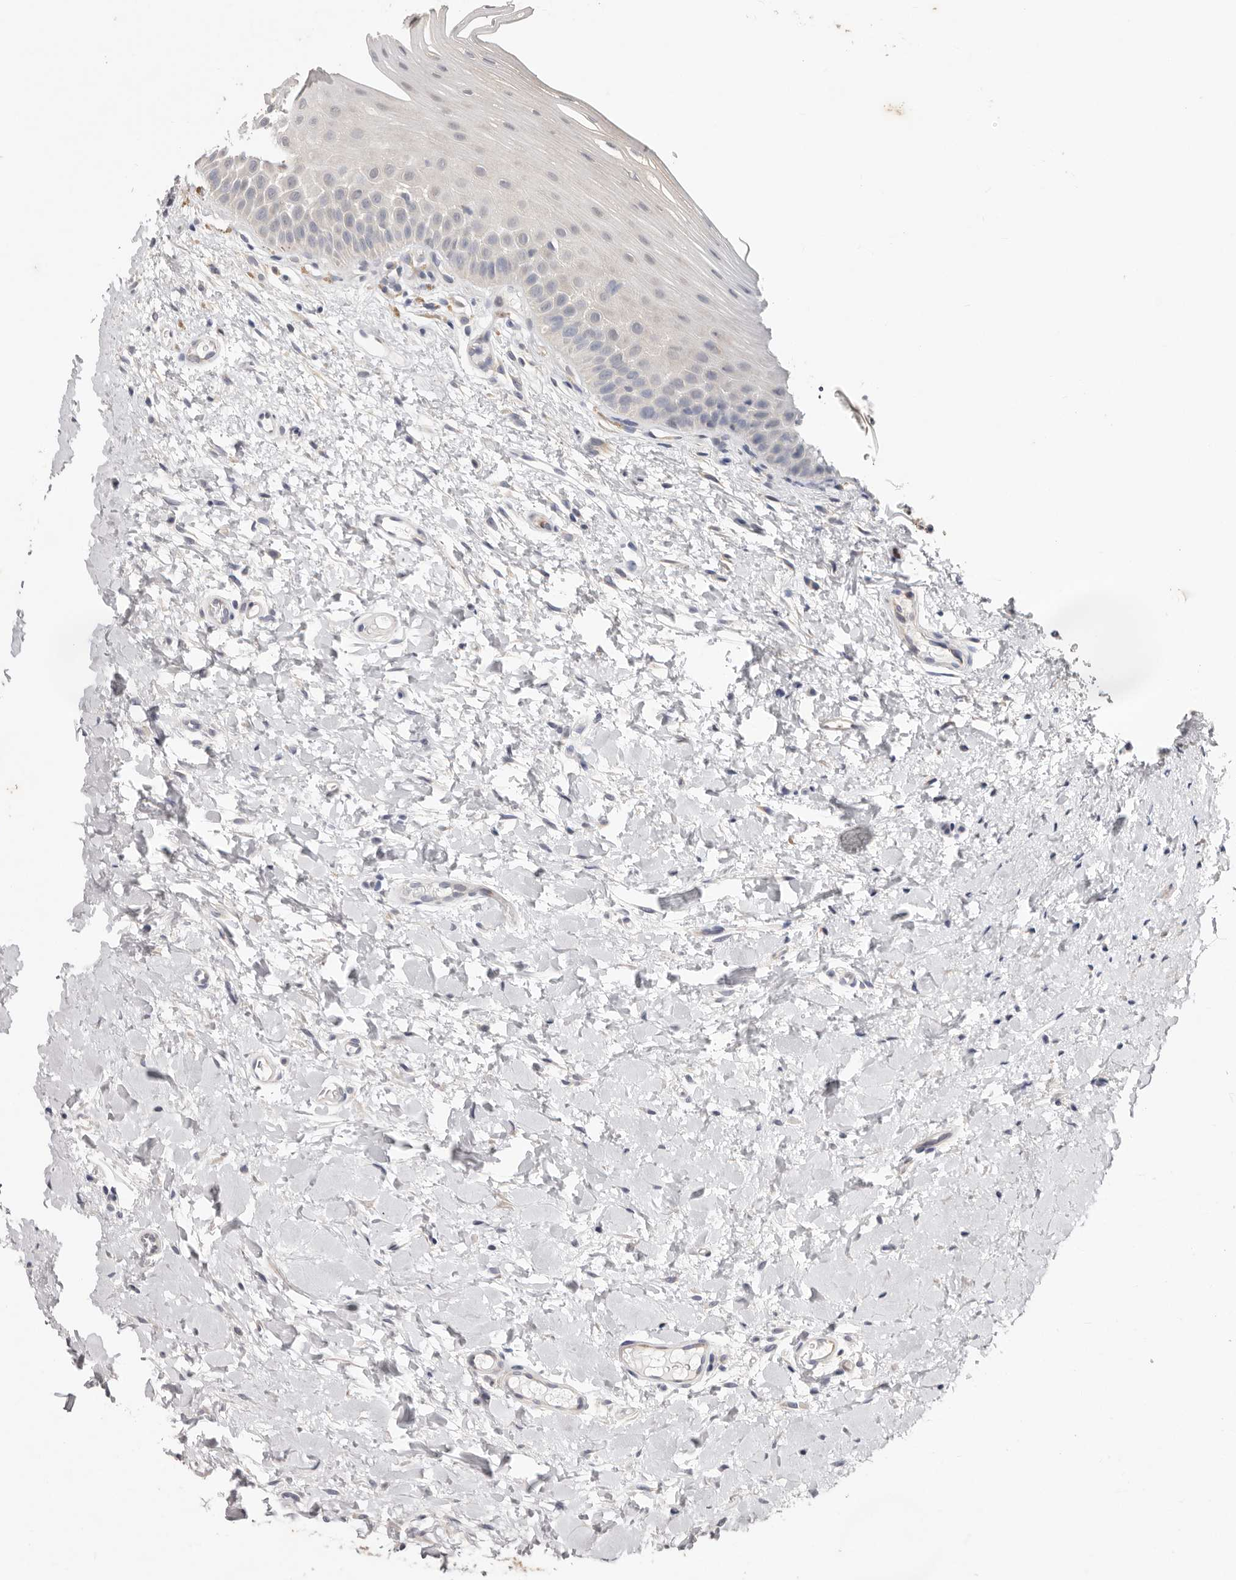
{"staining": {"intensity": "negative", "quantity": "none", "location": "none"}, "tissue": "oral mucosa", "cell_type": "Squamous epithelial cells", "image_type": "normal", "snomed": [{"axis": "morphology", "description": "Normal tissue, NOS"}, {"axis": "topography", "description": "Oral tissue"}], "caption": "IHC photomicrograph of unremarkable oral mucosa: oral mucosa stained with DAB (3,3'-diaminobenzidine) exhibits no significant protein expression in squamous epithelial cells.", "gene": "WDR77", "patient": {"sex": "female", "age": 56}}